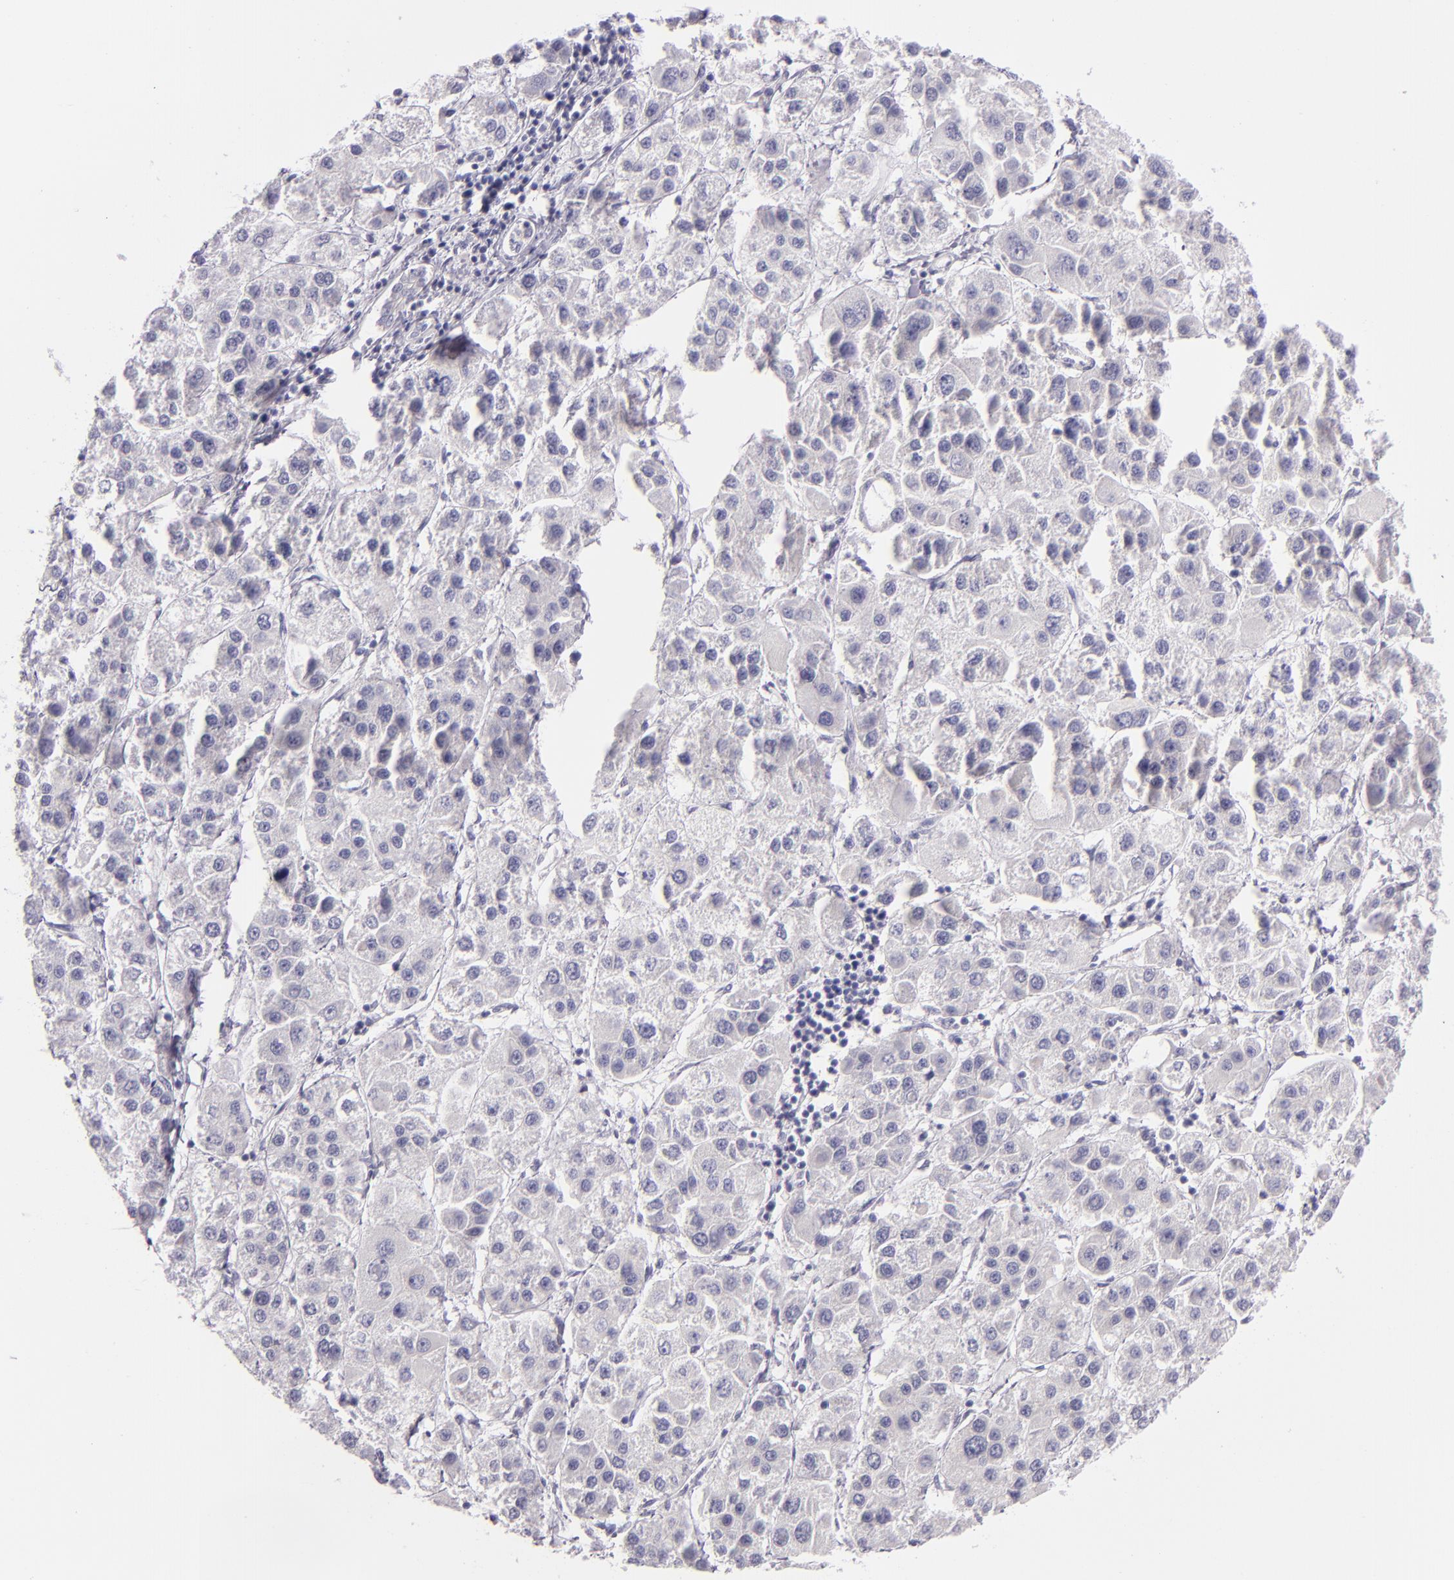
{"staining": {"intensity": "negative", "quantity": "none", "location": "none"}, "tissue": "liver cancer", "cell_type": "Tumor cells", "image_type": "cancer", "snomed": [{"axis": "morphology", "description": "Carcinoma, Hepatocellular, NOS"}, {"axis": "topography", "description": "Liver"}], "caption": "Tumor cells show no significant expression in liver cancer (hepatocellular carcinoma).", "gene": "CSE1L", "patient": {"sex": "female", "age": 85}}